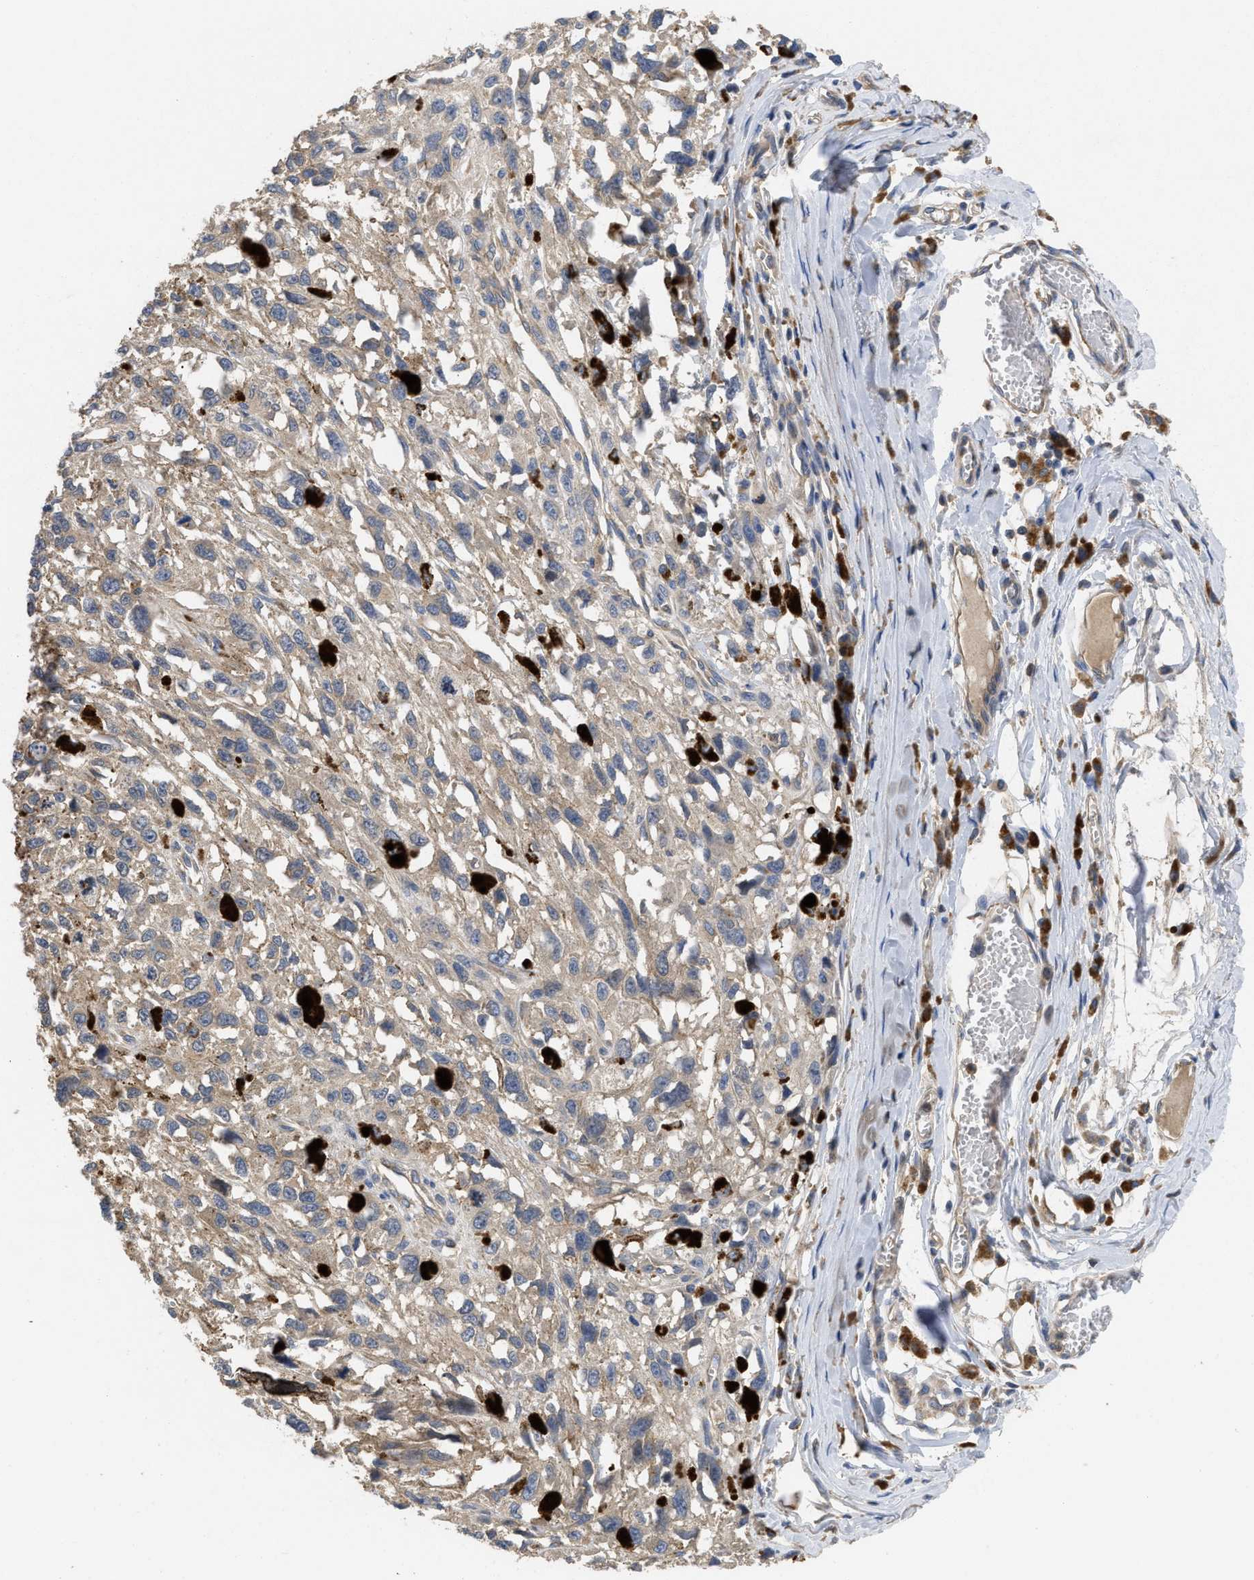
{"staining": {"intensity": "weak", "quantity": "25%-75%", "location": "cytoplasmic/membranous"}, "tissue": "melanoma", "cell_type": "Tumor cells", "image_type": "cancer", "snomed": [{"axis": "morphology", "description": "Malignant melanoma, Metastatic site"}, {"axis": "topography", "description": "Lymph node"}], "caption": "A brown stain labels weak cytoplasmic/membranous positivity of a protein in human malignant melanoma (metastatic site) tumor cells.", "gene": "RNF216", "patient": {"sex": "male", "age": 59}}